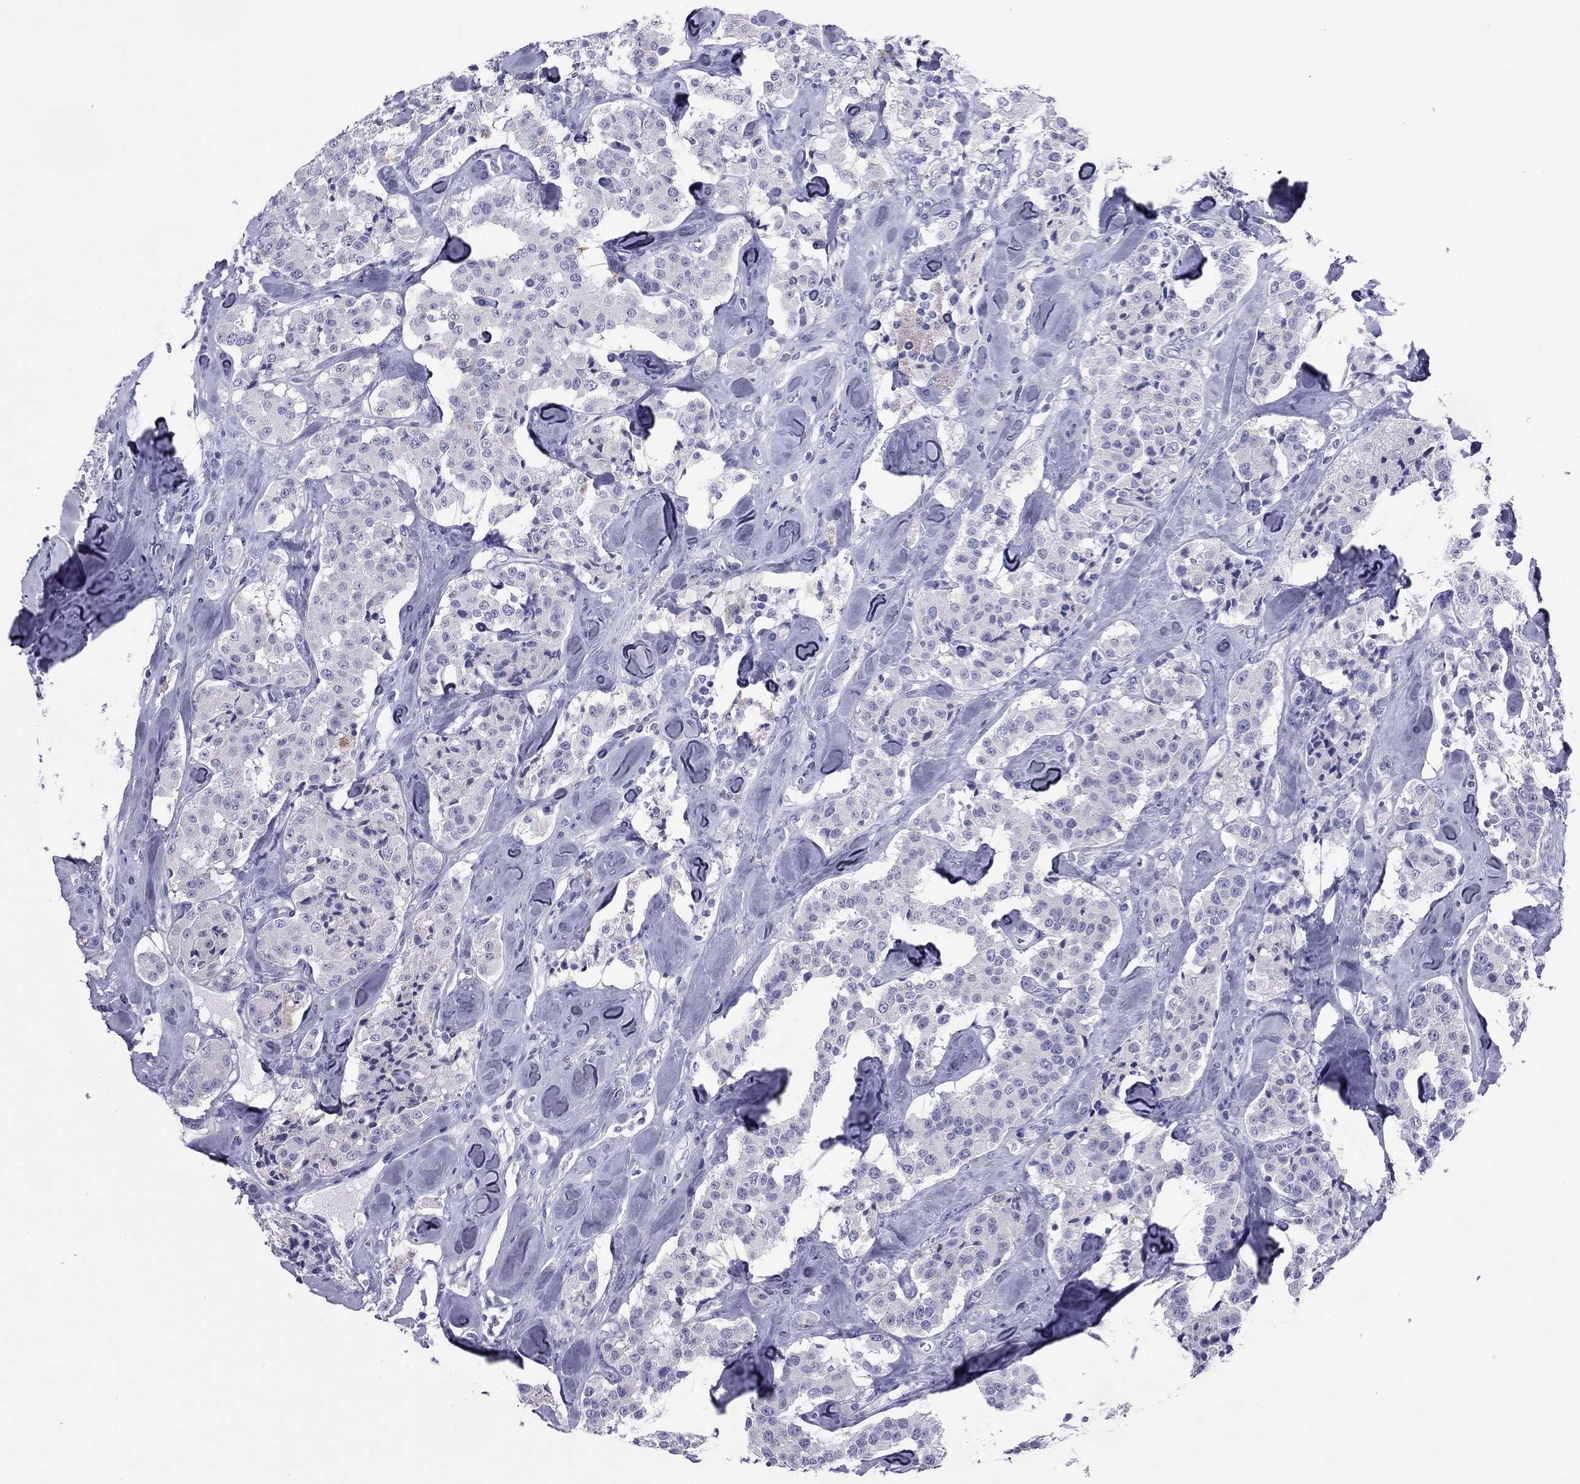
{"staining": {"intensity": "negative", "quantity": "none", "location": "none"}, "tissue": "carcinoid", "cell_type": "Tumor cells", "image_type": "cancer", "snomed": [{"axis": "morphology", "description": "Carcinoid, malignant, NOS"}, {"axis": "topography", "description": "Pancreas"}], "caption": "DAB immunohistochemical staining of malignant carcinoid displays no significant positivity in tumor cells.", "gene": "ODF4", "patient": {"sex": "male", "age": 41}}